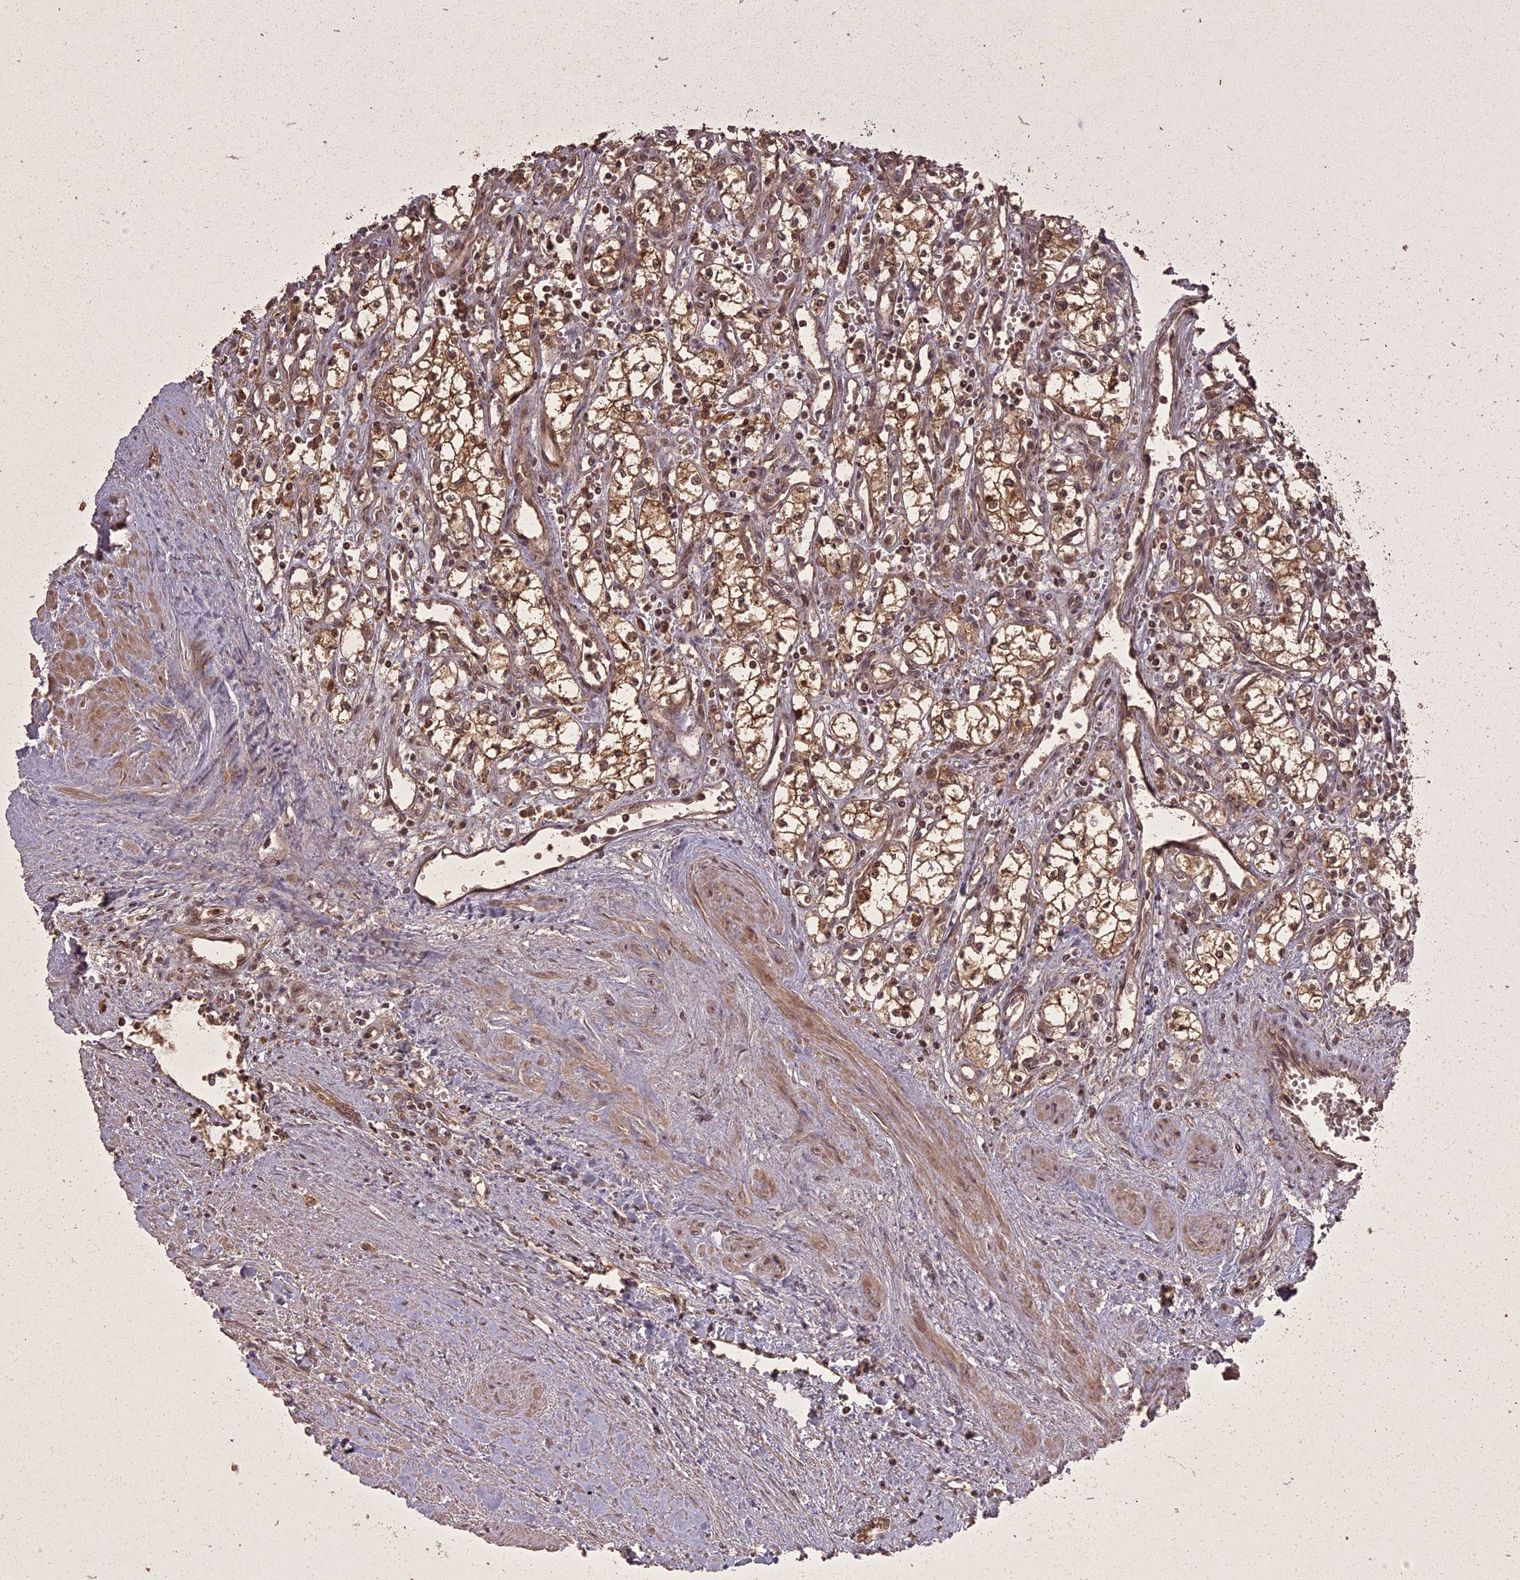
{"staining": {"intensity": "moderate", "quantity": ">75%", "location": "cytoplasmic/membranous,nuclear"}, "tissue": "renal cancer", "cell_type": "Tumor cells", "image_type": "cancer", "snomed": [{"axis": "morphology", "description": "Adenocarcinoma, NOS"}, {"axis": "topography", "description": "Kidney"}], "caption": "Renal adenocarcinoma stained for a protein reveals moderate cytoplasmic/membranous and nuclear positivity in tumor cells. Using DAB (brown) and hematoxylin (blue) stains, captured at high magnification using brightfield microscopy.", "gene": "ING5", "patient": {"sex": "male", "age": 59}}